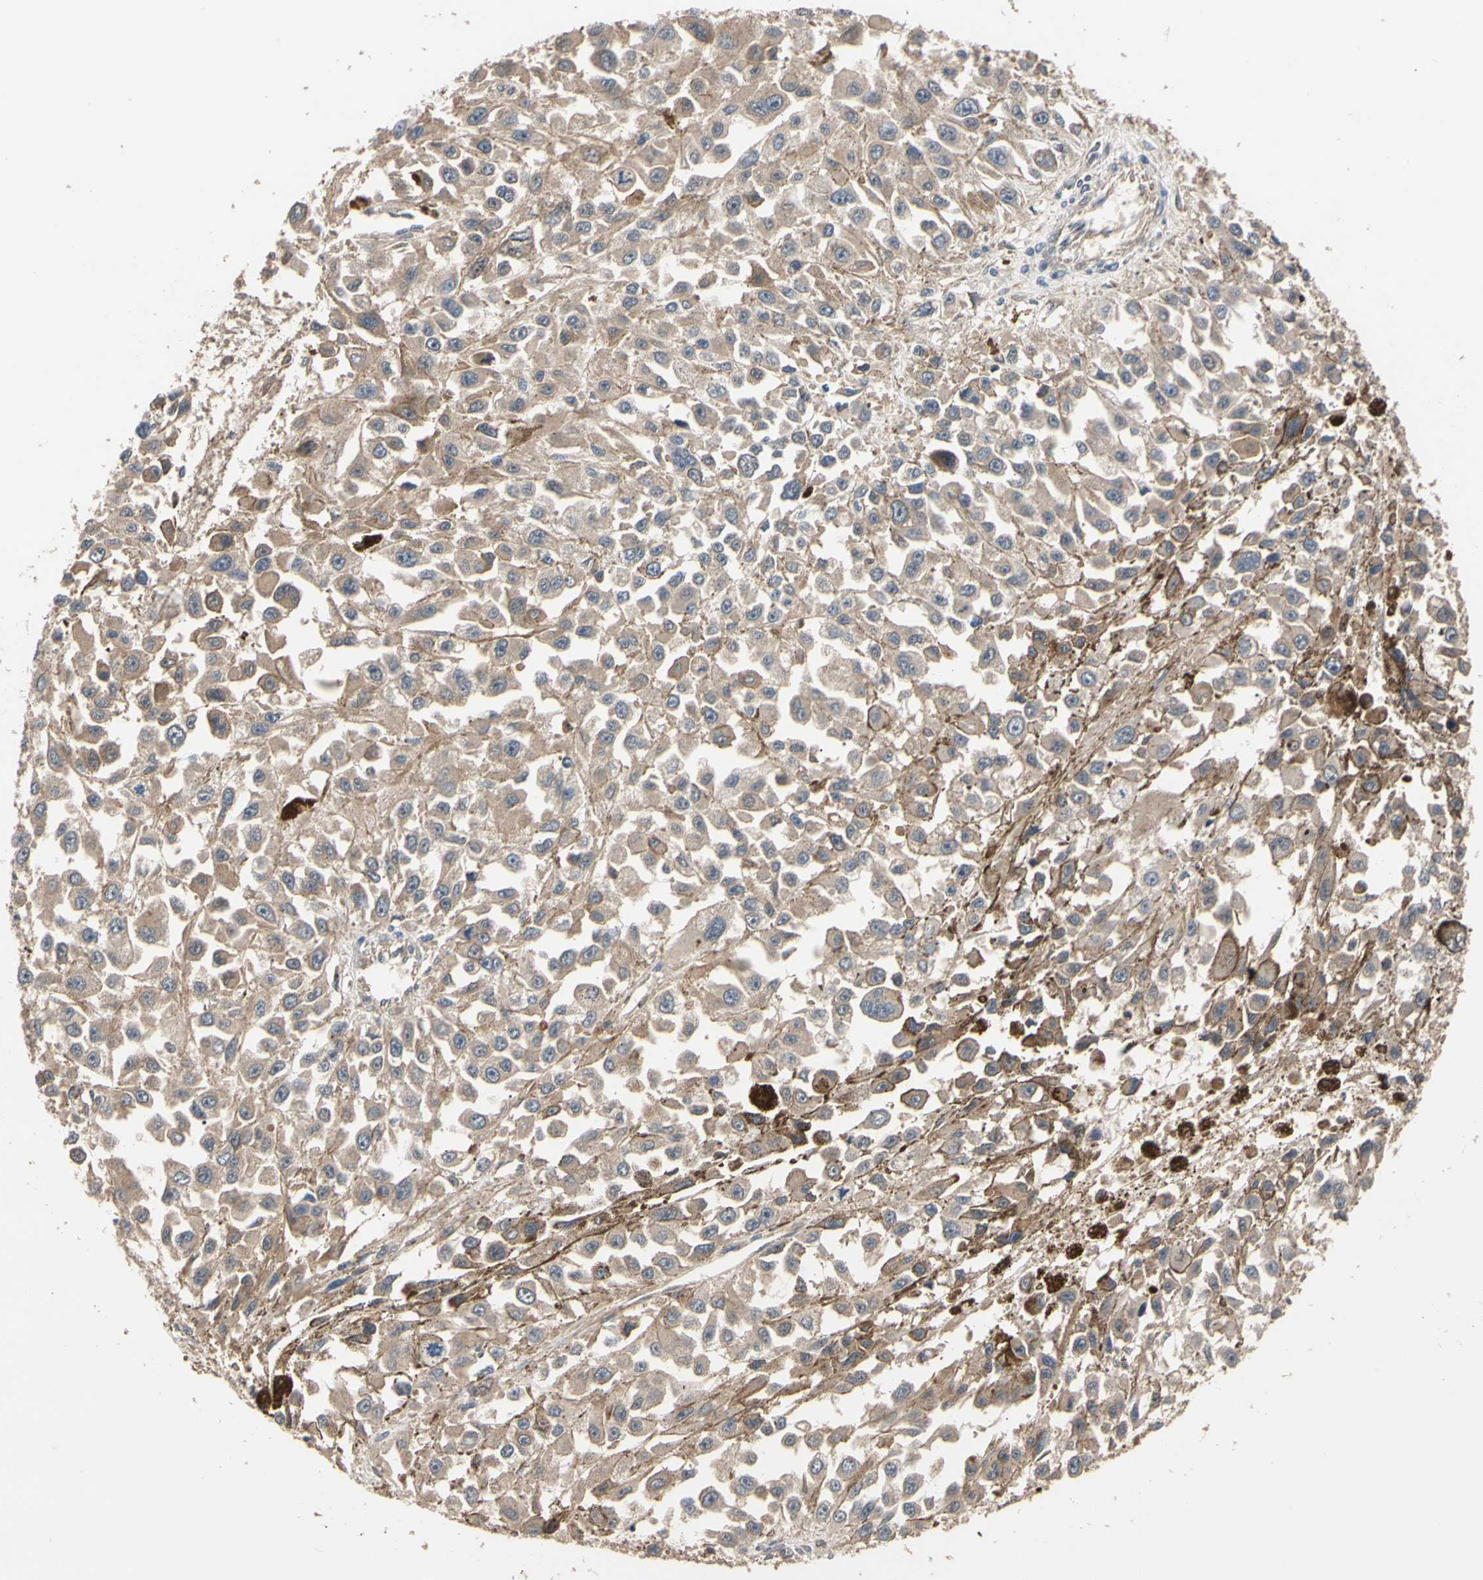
{"staining": {"intensity": "weak", "quantity": ">75%", "location": "cytoplasmic/membranous"}, "tissue": "melanoma", "cell_type": "Tumor cells", "image_type": "cancer", "snomed": [{"axis": "morphology", "description": "Malignant melanoma, Metastatic site"}, {"axis": "topography", "description": "Lymph node"}], "caption": "Malignant melanoma (metastatic site) stained with DAB immunohistochemistry reveals low levels of weak cytoplasmic/membranous expression in approximately >75% of tumor cells.", "gene": "CYTIP", "patient": {"sex": "male", "age": 59}}